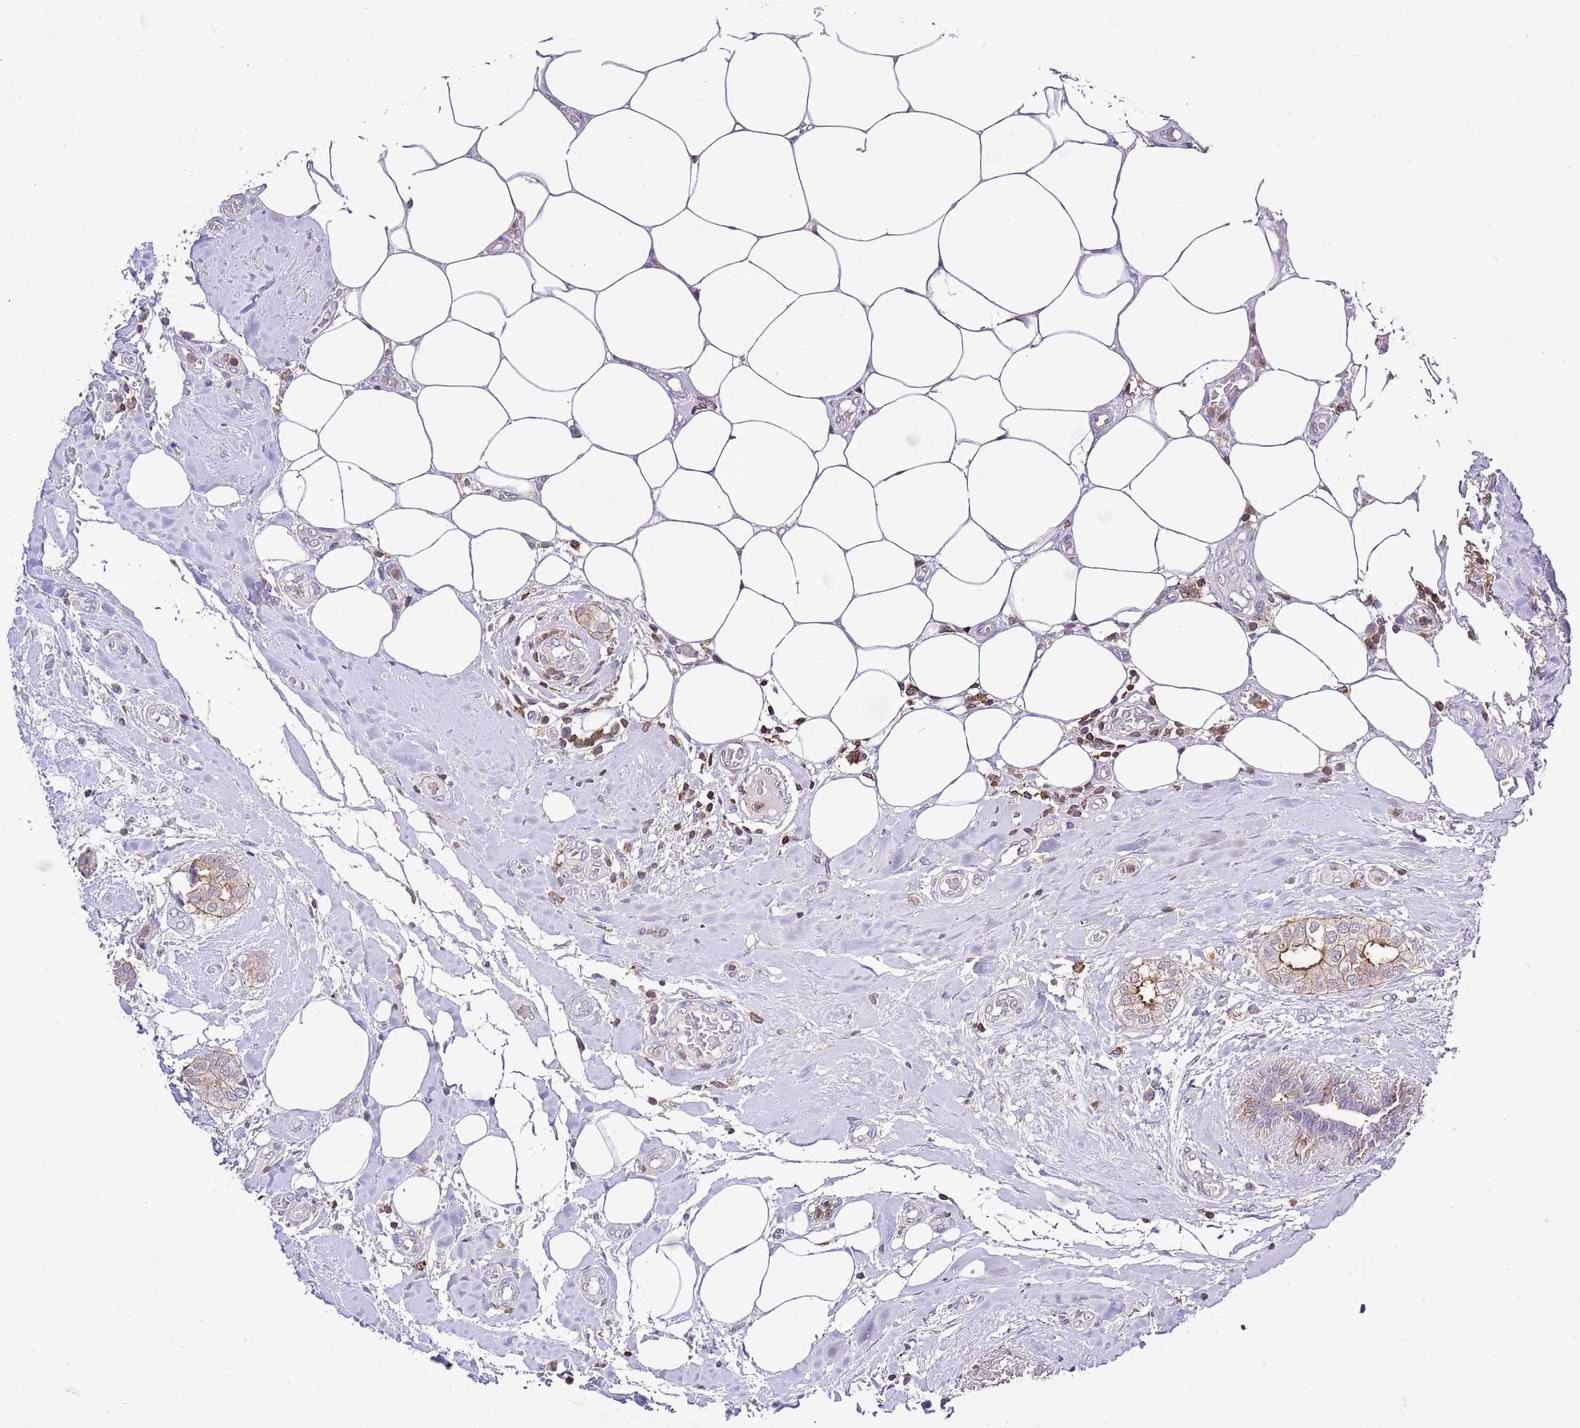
{"staining": {"intensity": "moderate", "quantity": "25%-75%", "location": "cytoplasmic/membranous"}, "tissue": "breast cancer", "cell_type": "Tumor cells", "image_type": "cancer", "snomed": [{"axis": "morphology", "description": "Duct carcinoma"}, {"axis": "topography", "description": "Breast"}], "caption": "A high-resolution micrograph shows IHC staining of breast cancer, which exhibits moderate cytoplasmic/membranous expression in approximately 25%-75% of tumor cells.", "gene": "EFHD1", "patient": {"sex": "female", "age": 73}}